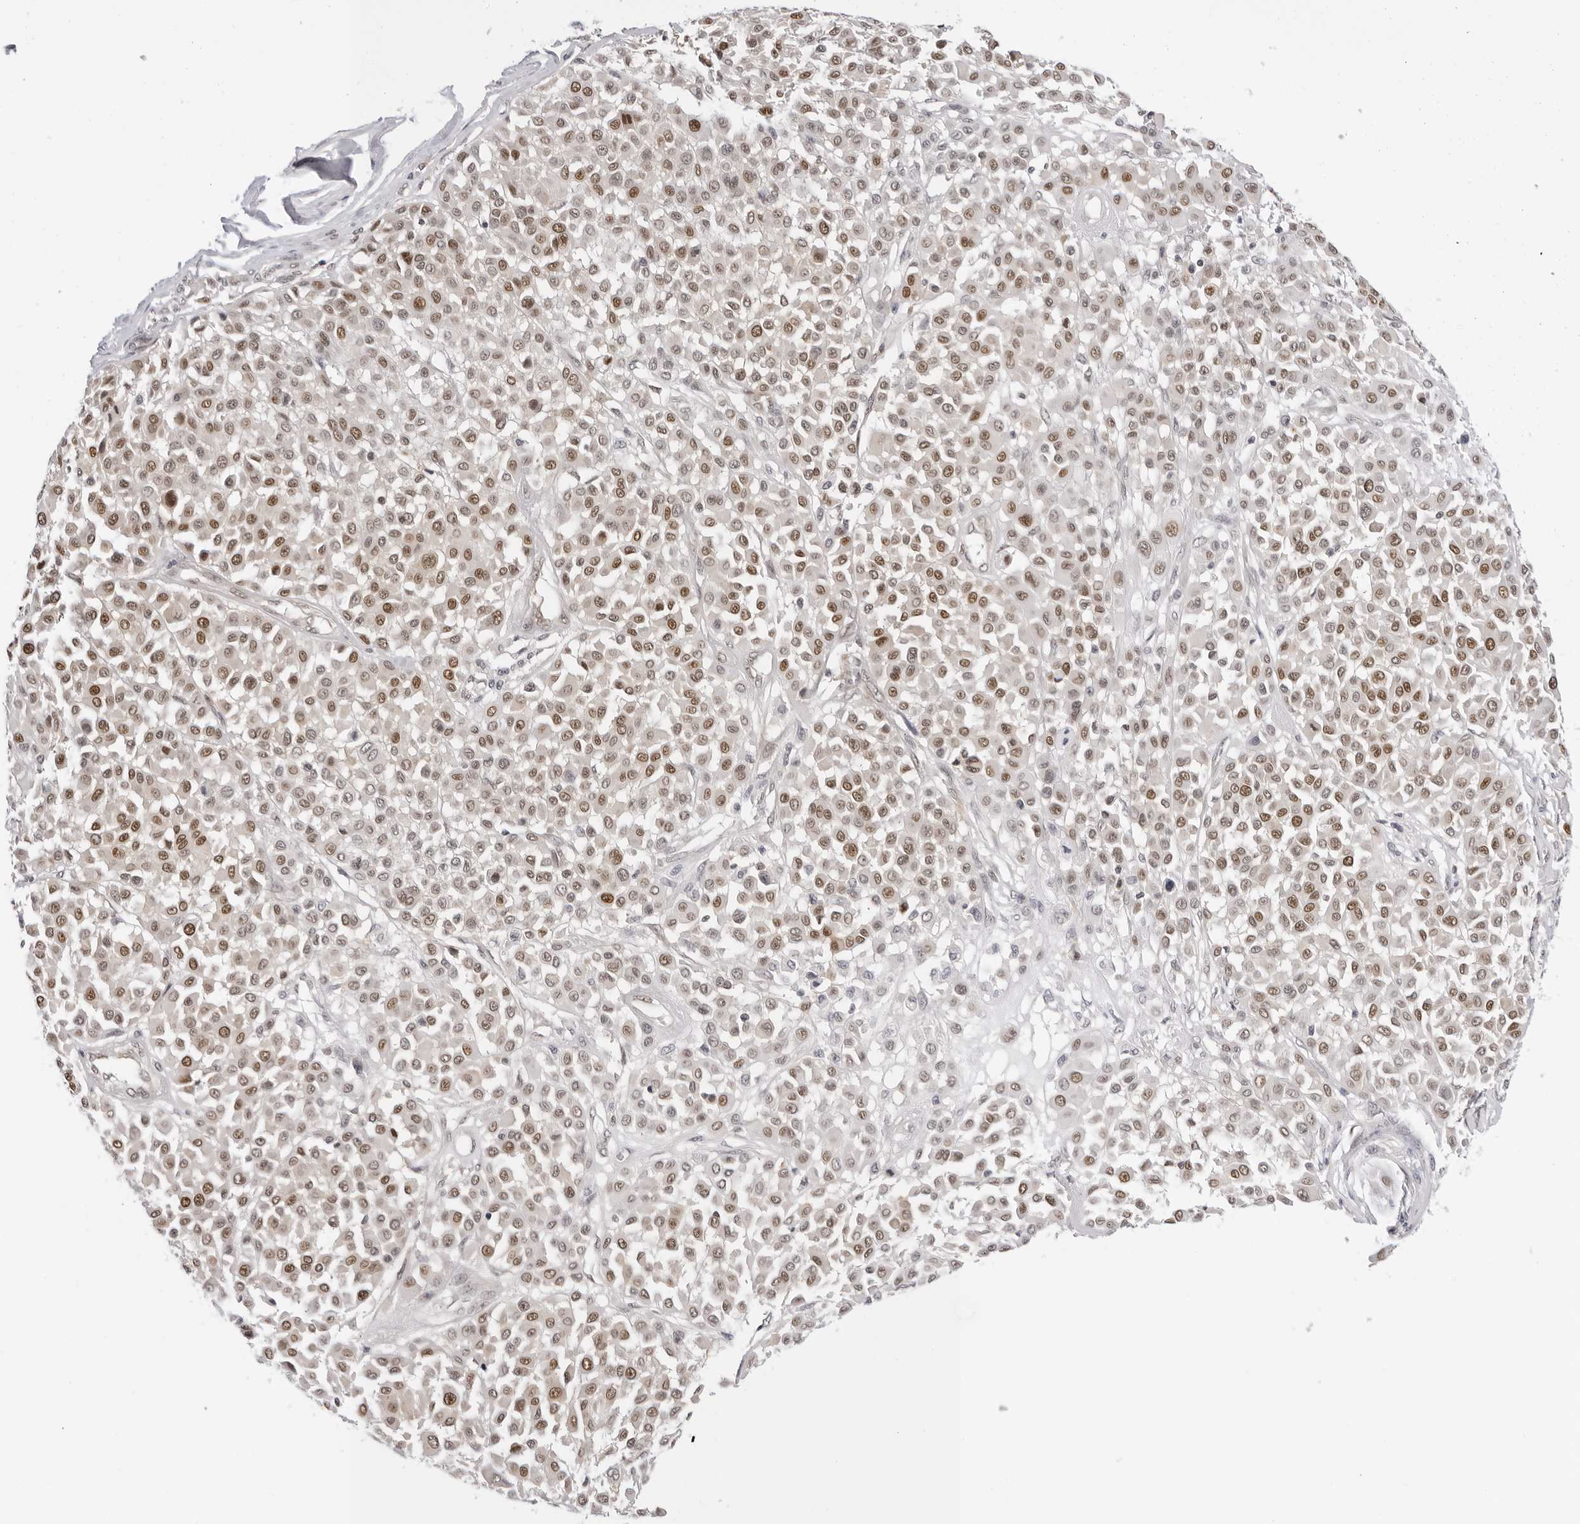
{"staining": {"intensity": "moderate", "quantity": ">75%", "location": "nuclear"}, "tissue": "melanoma", "cell_type": "Tumor cells", "image_type": "cancer", "snomed": [{"axis": "morphology", "description": "Malignant melanoma, Metastatic site"}, {"axis": "topography", "description": "Soft tissue"}], "caption": "High-power microscopy captured an immunohistochemistry (IHC) photomicrograph of melanoma, revealing moderate nuclear expression in about >75% of tumor cells.", "gene": "WDR77", "patient": {"sex": "male", "age": 41}}